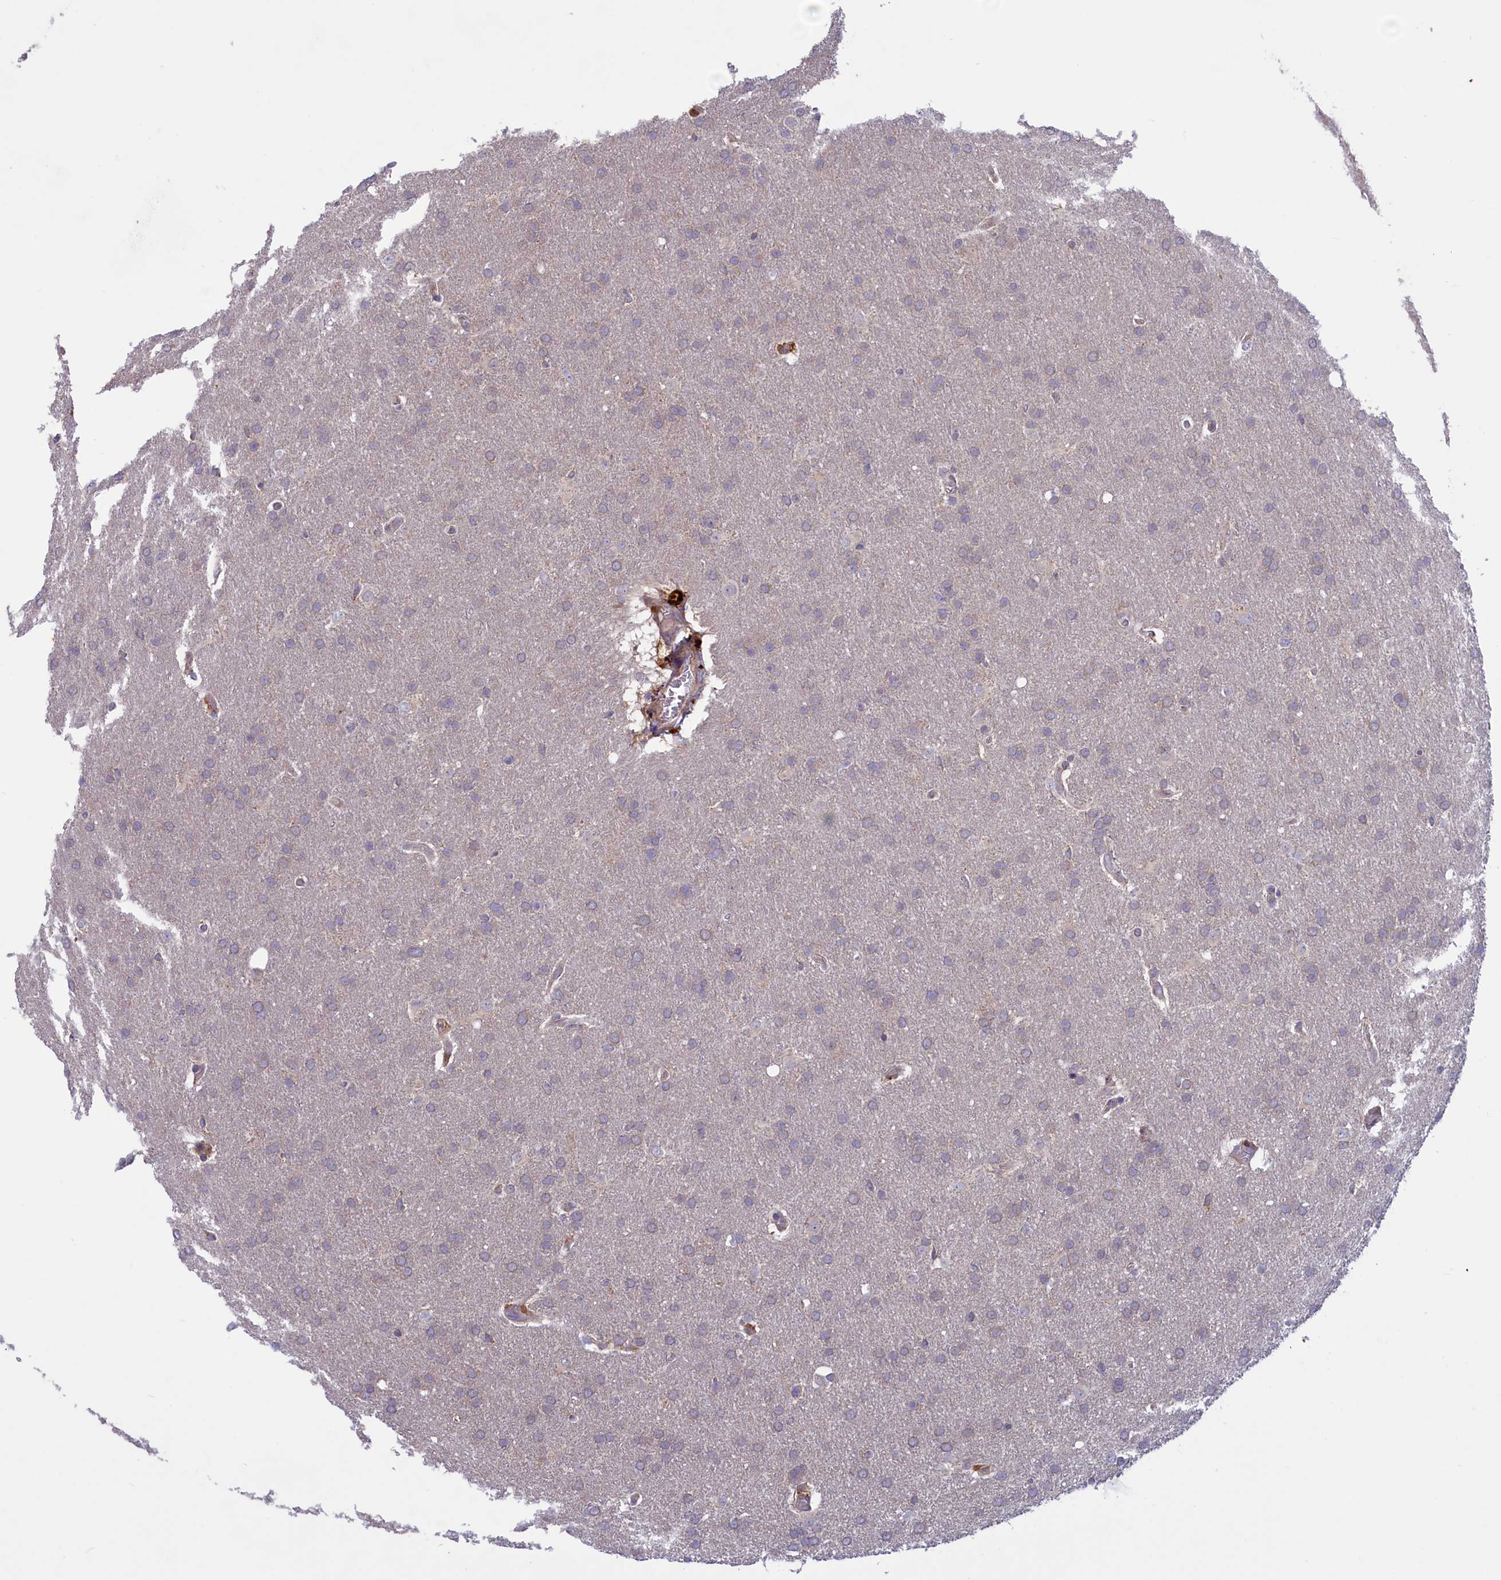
{"staining": {"intensity": "negative", "quantity": "none", "location": "none"}, "tissue": "glioma", "cell_type": "Tumor cells", "image_type": "cancer", "snomed": [{"axis": "morphology", "description": "Glioma, malignant, Low grade"}, {"axis": "topography", "description": "Brain"}], "caption": "IHC photomicrograph of neoplastic tissue: glioma stained with DAB (3,3'-diaminobenzidine) displays no significant protein positivity in tumor cells.", "gene": "AMDHD2", "patient": {"sex": "female", "age": 32}}